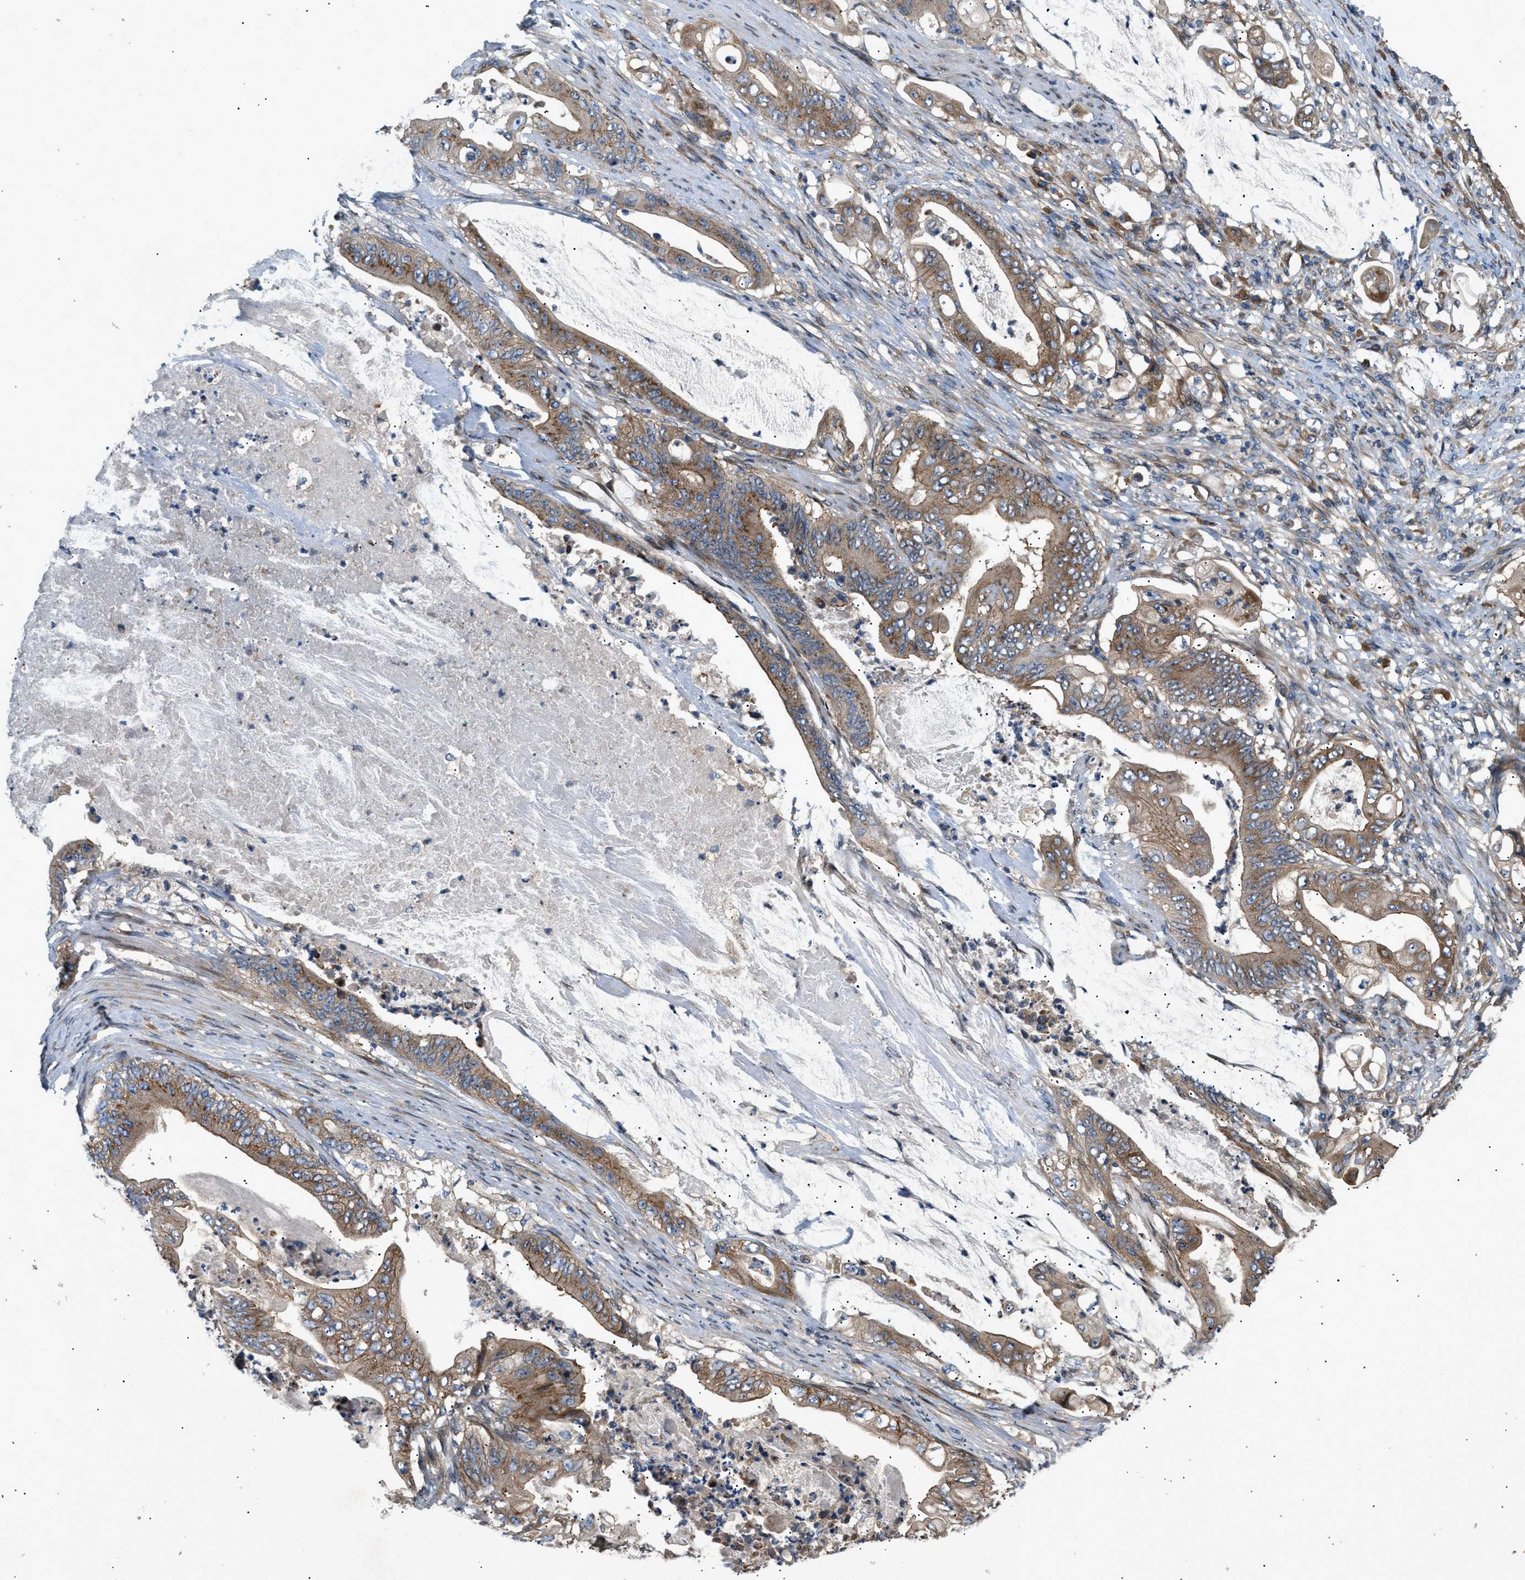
{"staining": {"intensity": "moderate", "quantity": ">75%", "location": "cytoplasmic/membranous"}, "tissue": "stomach cancer", "cell_type": "Tumor cells", "image_type": "cancer", "snomed": [{"axis": "morphology", "description": "Adenocarcinoma, NOS"}, {"axis": "topography", "description": "Stomach"}], "caption": "Tumor cells show medium levels of moderate cytoplasmic/membranous expression in approximately >75% of cells in human stomach cancer.", "gene": "LYSMD3", "patient": {"sex": "female", "age": 73}}